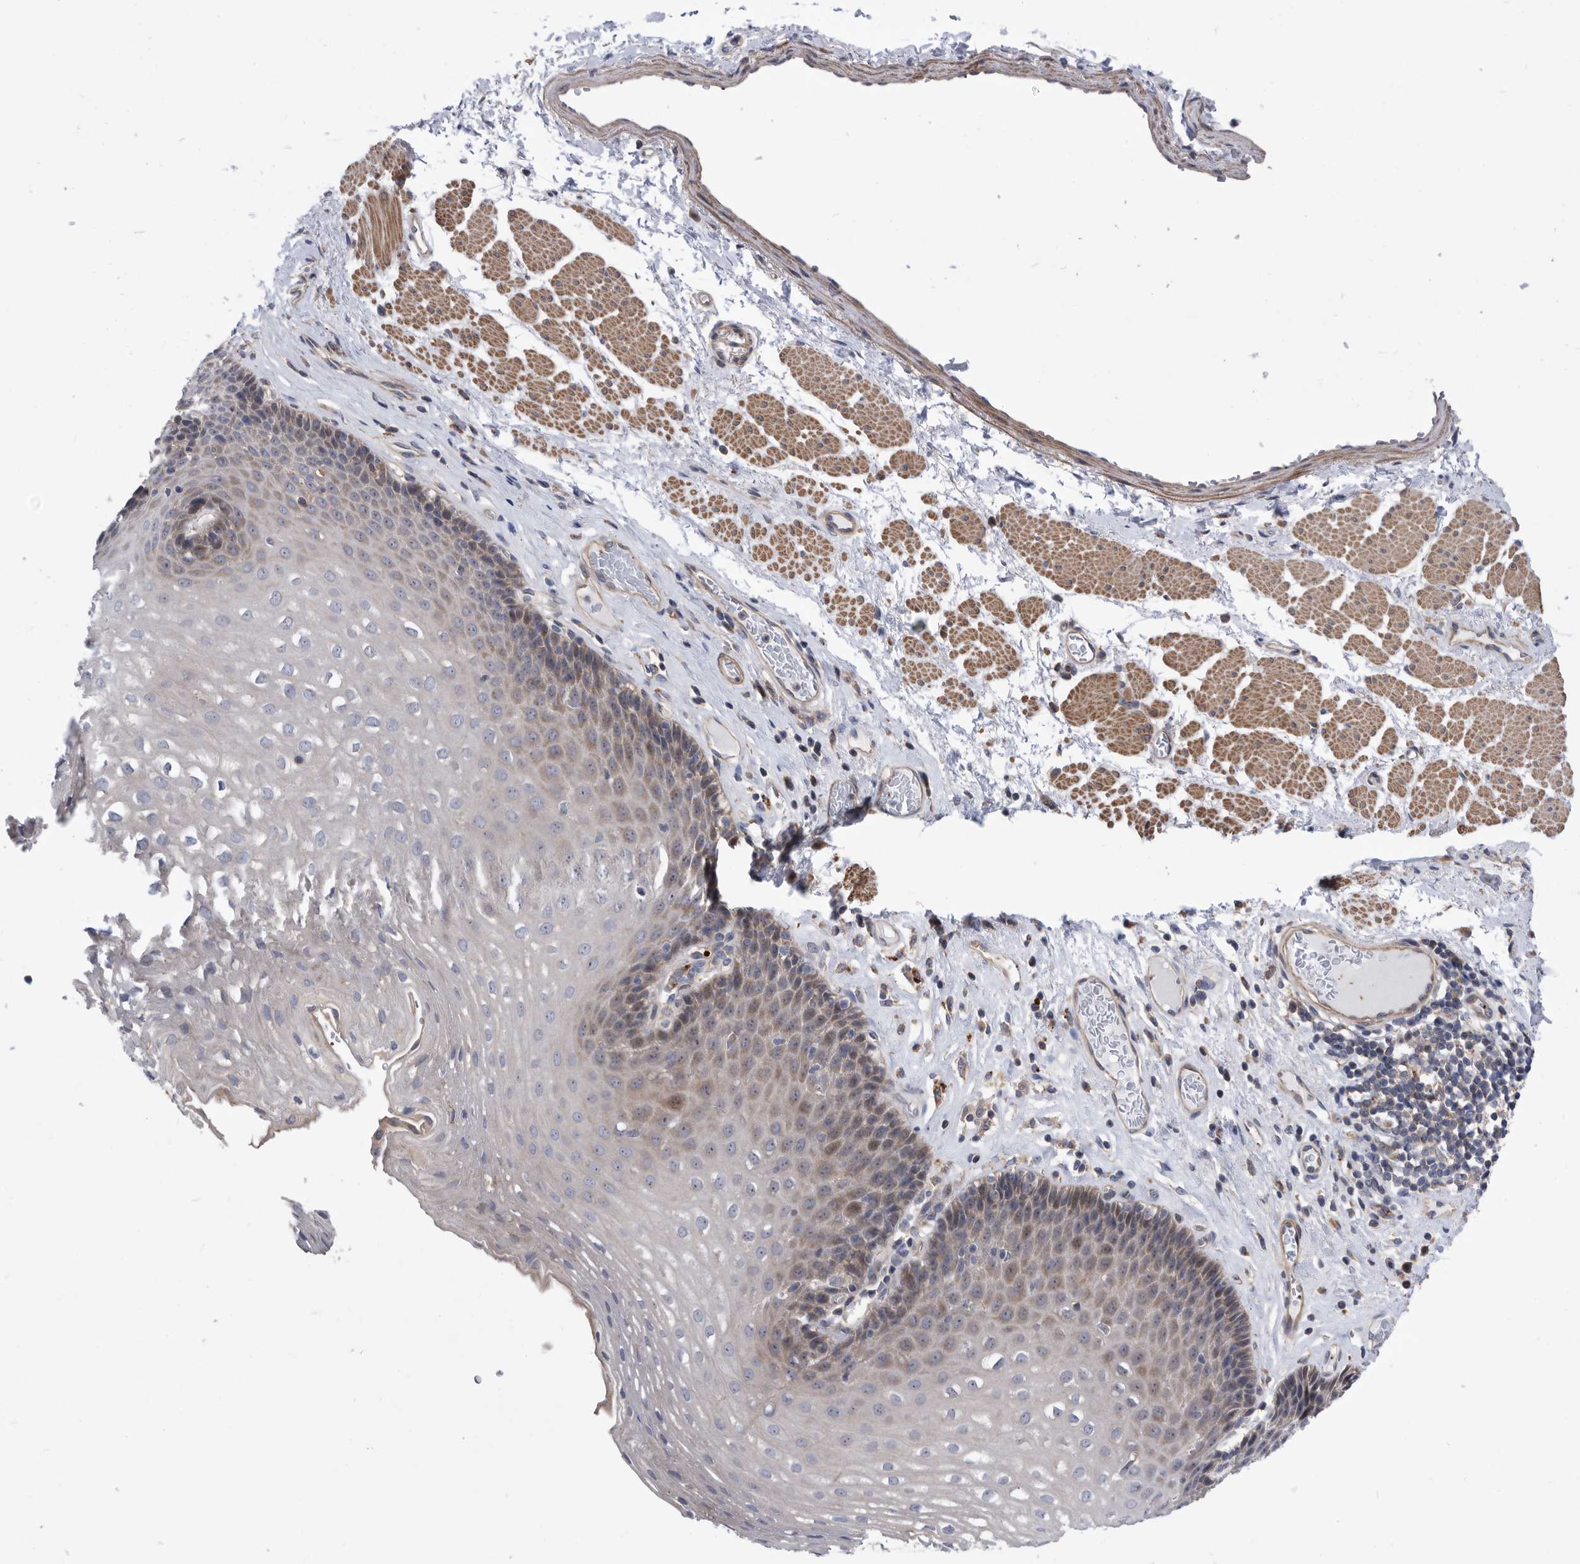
{"staining": {"intensity": "moderate", "quantity": "<25%", "location": "cytoplasmic/membranous"}, "tissue": "esophagus", "cell_type": "Squamous epithelial cells", "image_type": "normal", "snomed": [{"axis": "morphology", "description": "Normal tissue, NOS"}, {"axis": "topography", "description": "Esophagus"}], "caption": "This histopathology image shows immunohistochemistry staining of benign esophagus, with low moderate cytoplasmic/membranous expression in about <25% of squamous epithelial cells.", "gene": "BAIAP3", "patient": {"sex": "female", "age": 66}}